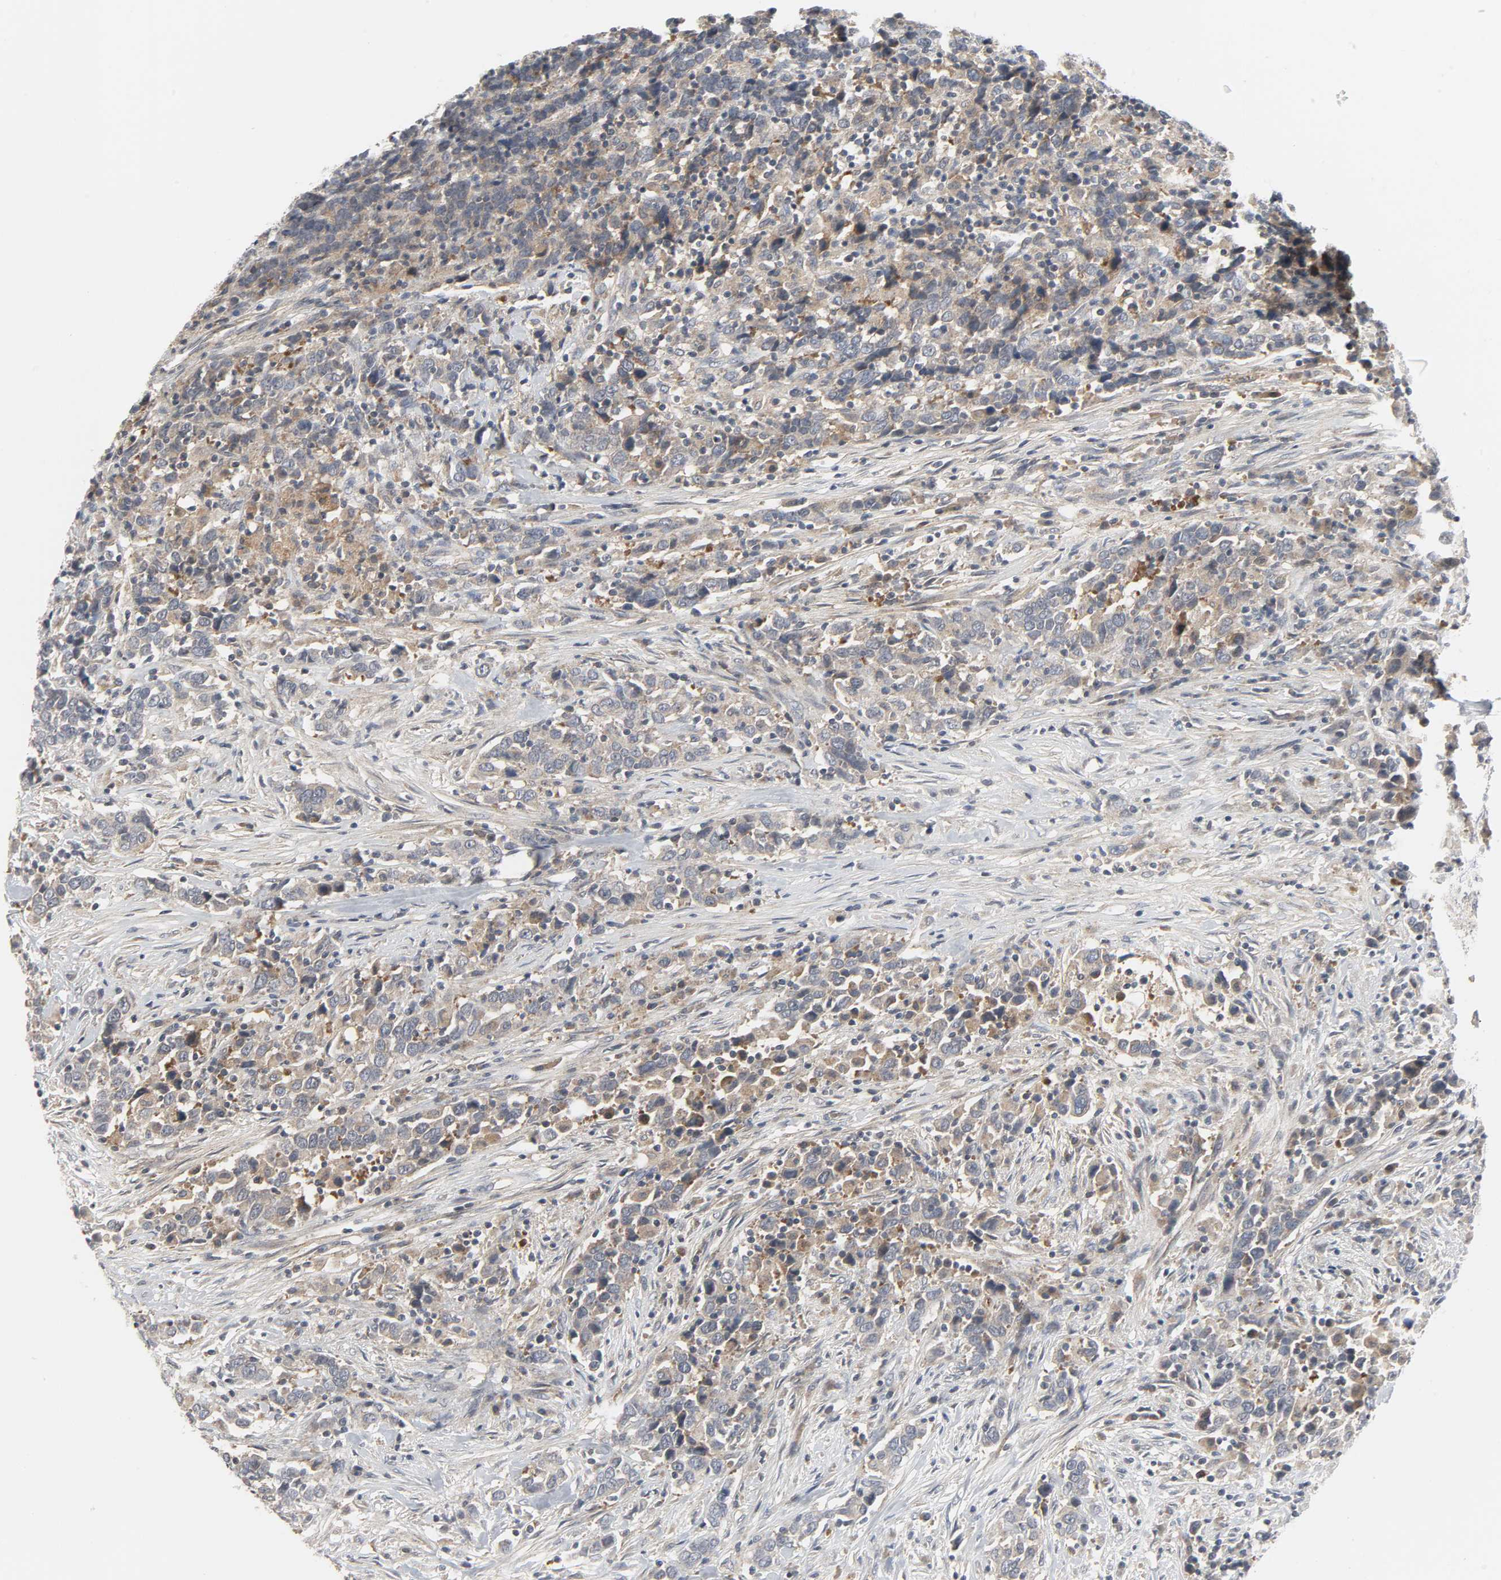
{"staining": {"intensity": "moderate", "quantity": ">75%", "location": "cytoplasmic/membranous"}, "tissue": "urothelial cancer", "cell_type": "Tumor cells", "image_type": "cancer", "snomed": [{"axis": "morphology", "description": "Urothelial carcinoma, High grade"}, {"axis": "topography", "description": "Urinary bladder"}], "caption": "A photomicrograph of high-grade urothelial carcinoma stained for a protein displays moderate cytoplasmic/membranous brown staining in tumor cells. (DAB IHC, brown staining for protein, blue staining for nuclei).", "gene": "CLIP1", "patient": {"sex": "male", "age": 61}}